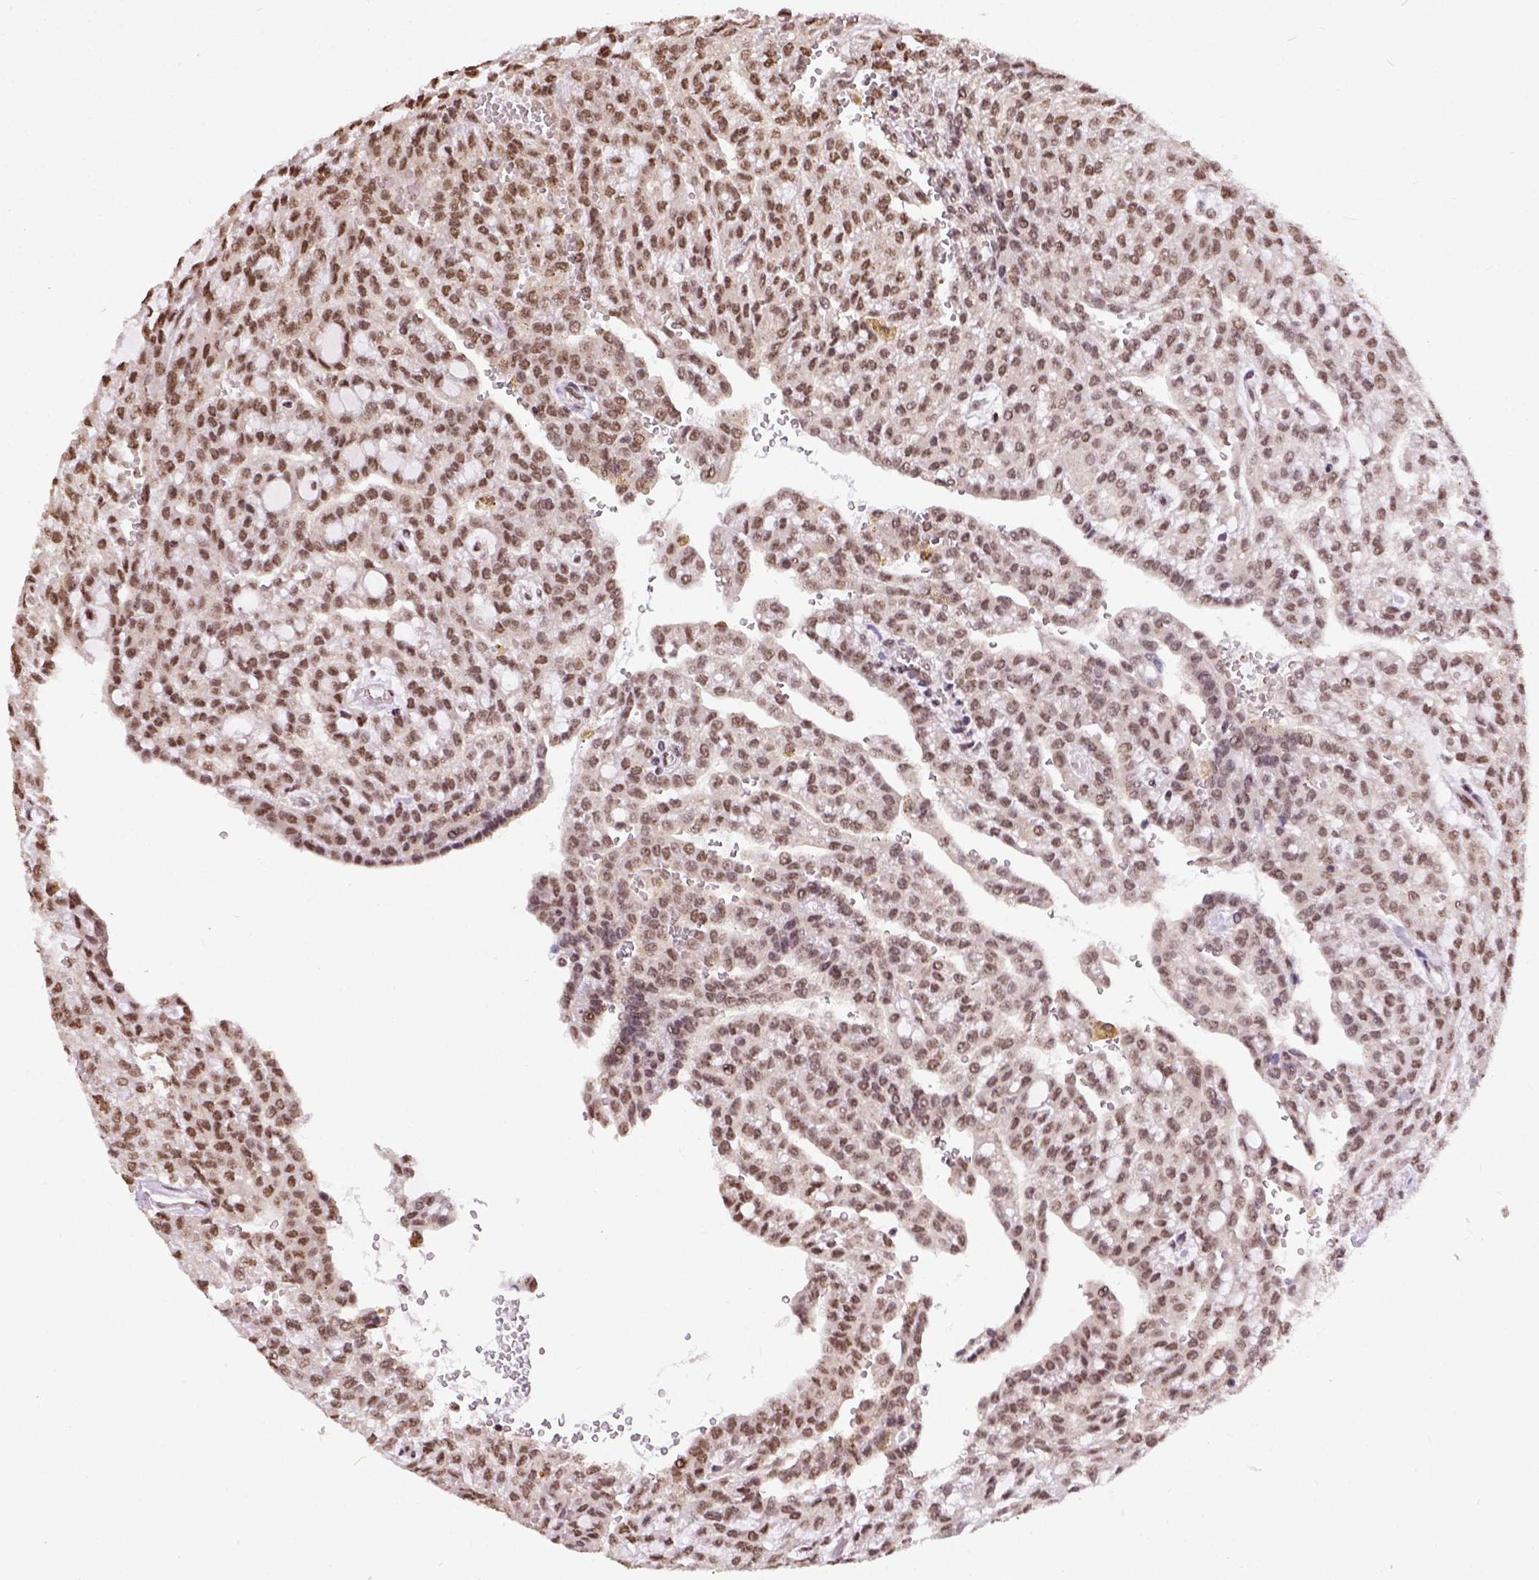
{"staining": {"intensity": "moderate", "quantity": ">75%", "location": "nuclear"}, "tissue": "renal cancer", "cell_type": "Tumor cells", "image_type": "cancer", "snomed": [{"axis": "morphology", "description": "Adenocarcinoma, NOS"}, {"axis": "topography", "description": "Kidney"}], "caption": "Adenocarcinoma (renal) stained with IHC demonstrates moderate nuclear staining in about >75% of tumor cells.", "gene": "NACC1", "patient": {"sex": "male", "age": 63}}